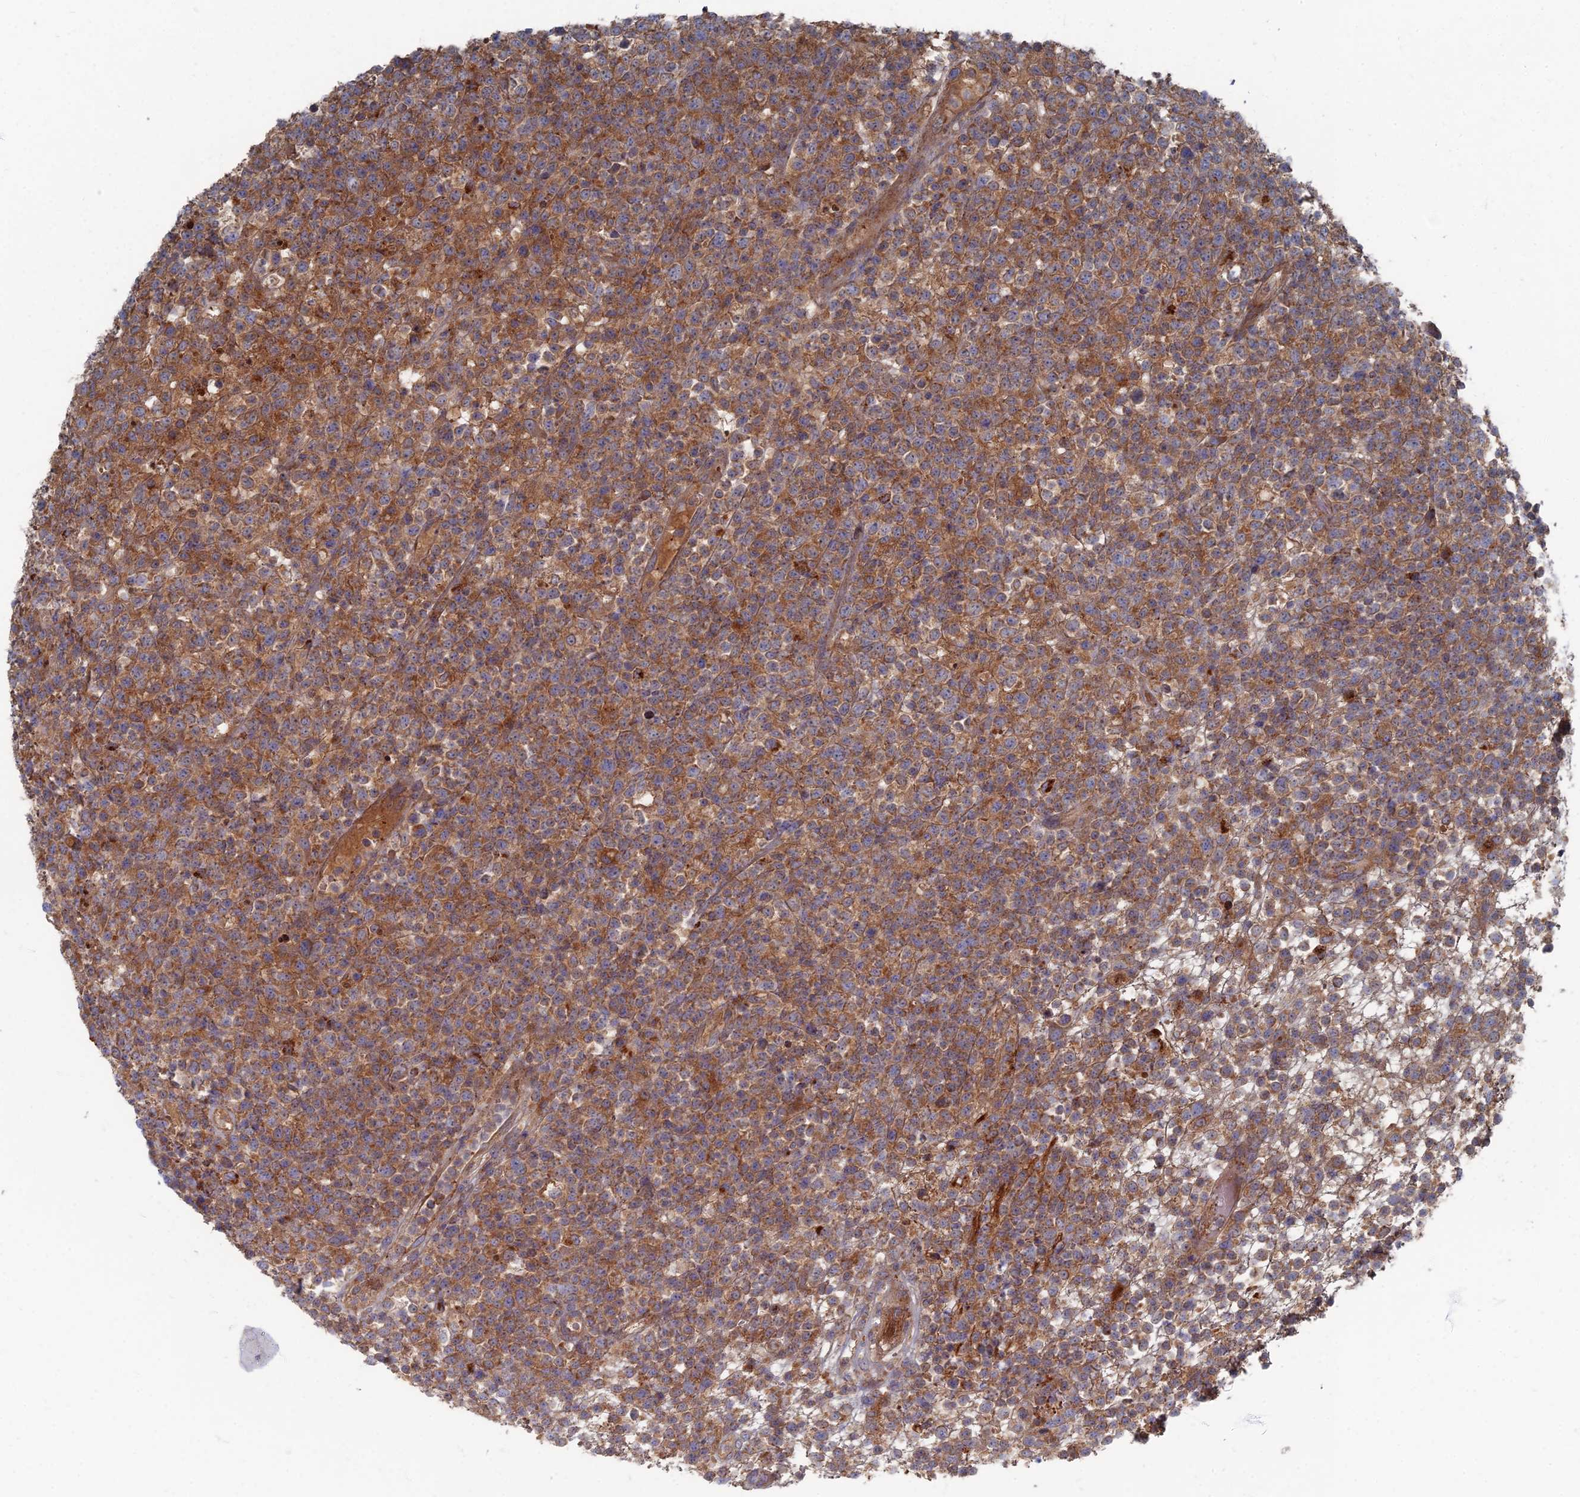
{"staining": {"intensity": "moderate", "quantity": ">75%", "location": "cytoplasmic/membranous"}, "tissue": "lymphoma", "cell_type": "Tumor cells", "image_type": "cancer", "snomed": [{"axis": "morphology", "description": "Malignant lymphoma, non-Hodgkin's type, High grade"}, {"axis": "topography", "description": "Colon"}], "caption": "Human lymphoma stained with a protein marker shows moderate staining in tumor cells.", "gene": "PPCDC", "patient": {"sex": "female", "age": 53}}